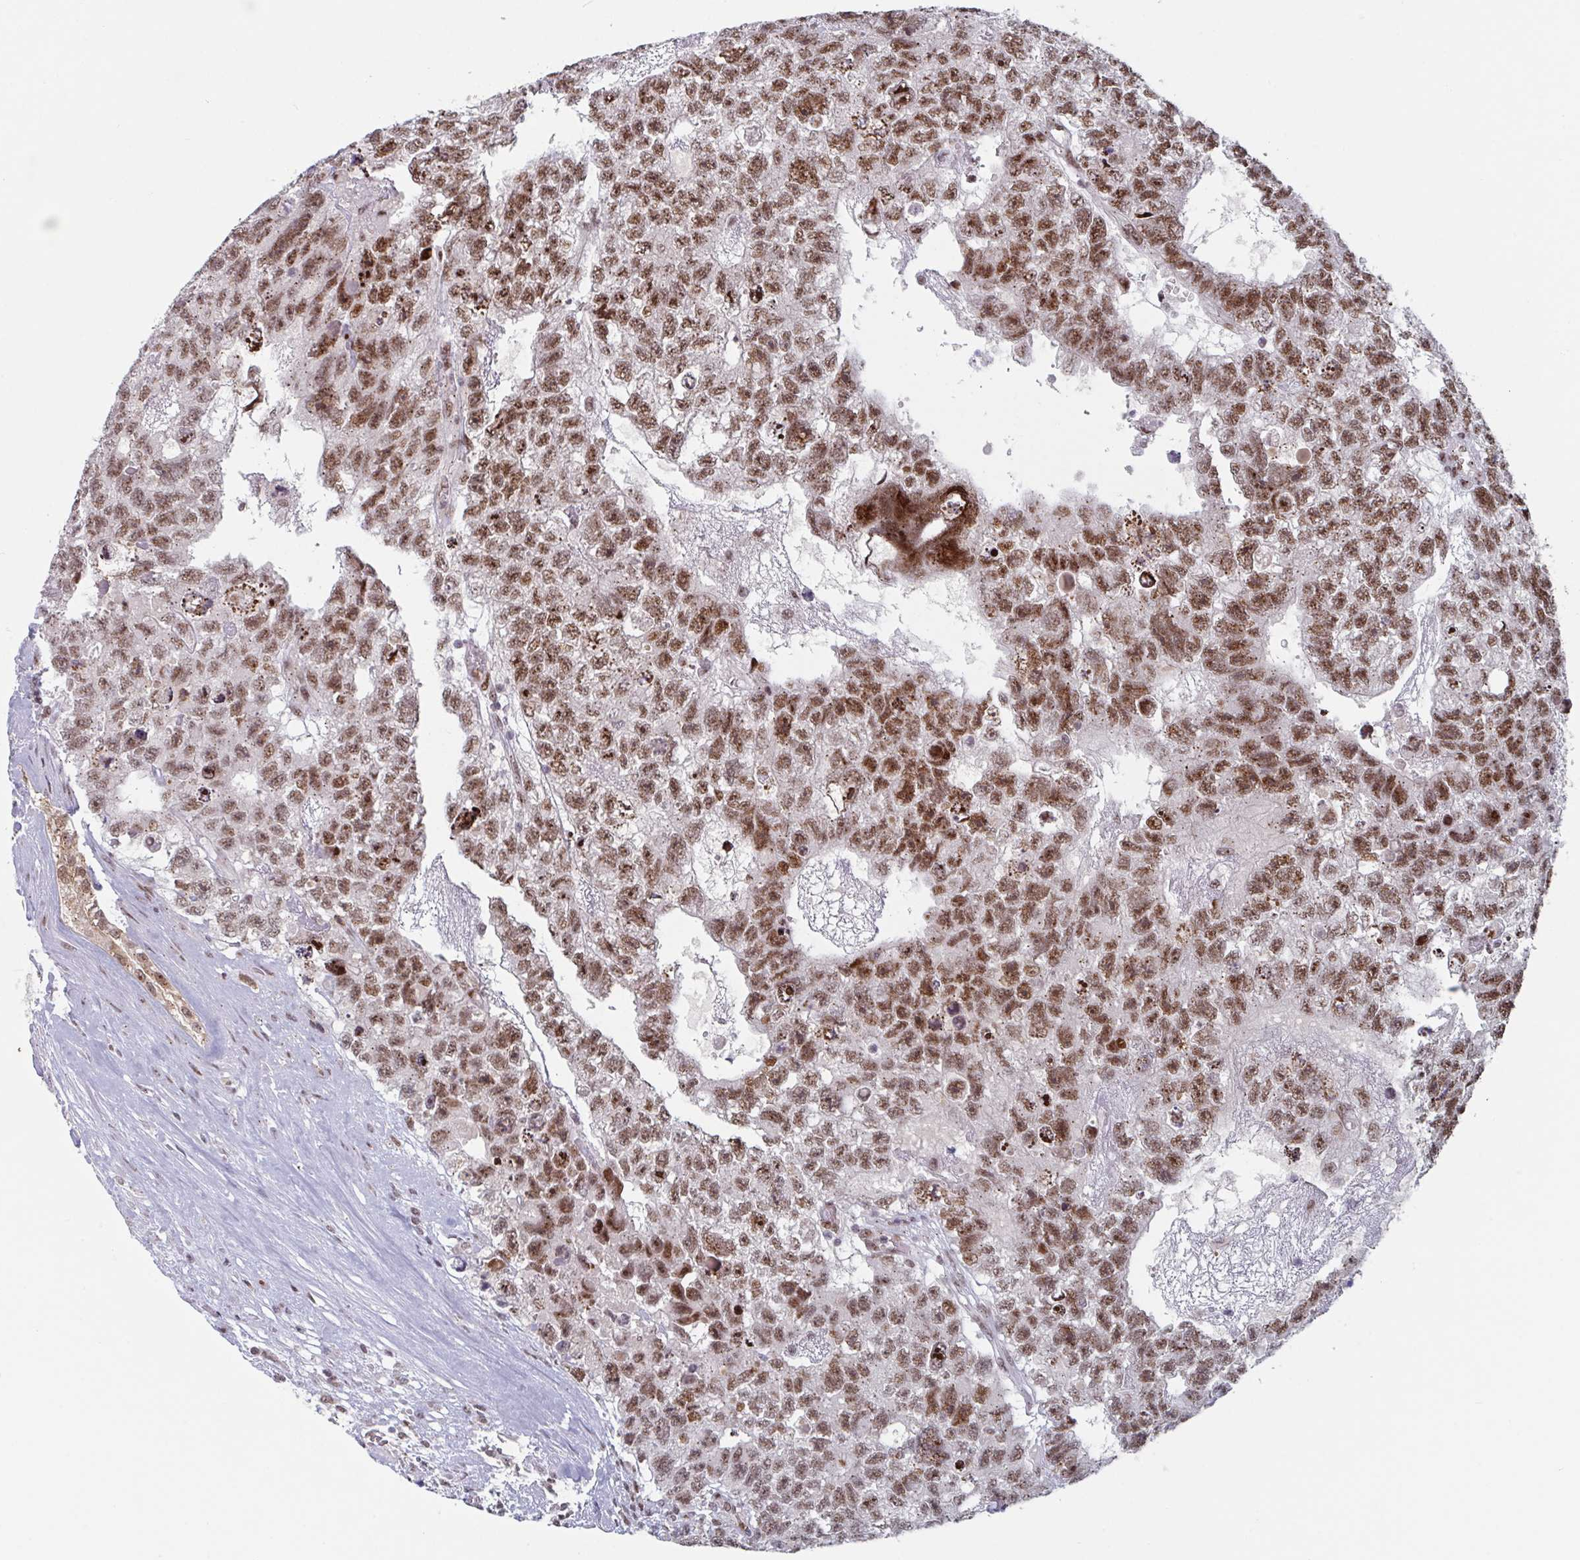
{"staining": {"intensity": "moderate", "quantity": ">75%", "location": "nuclear"}, "tissue": "testis cancer", "cell_type": "Tumor cells", "image_type": "cancer", "snomed": [{"axis": "morphology", "description": "Carcinoma, Embryonal, NOS"}, {"axis": "topography", "description": "Testis"}], "caption": "High-magnification brightfield microscopy of testis embryonal carcinoma stained with DAB (brown) and counterstained with hematoxylin (blue). tumor cells exhibit moderate nuclear staining is present in about>75% of cells. (brown staining indicates protein expression, while blue staining denotes nuclei).", "gene": "RNF212", "patient": {"sex": "male", "age": 26}}